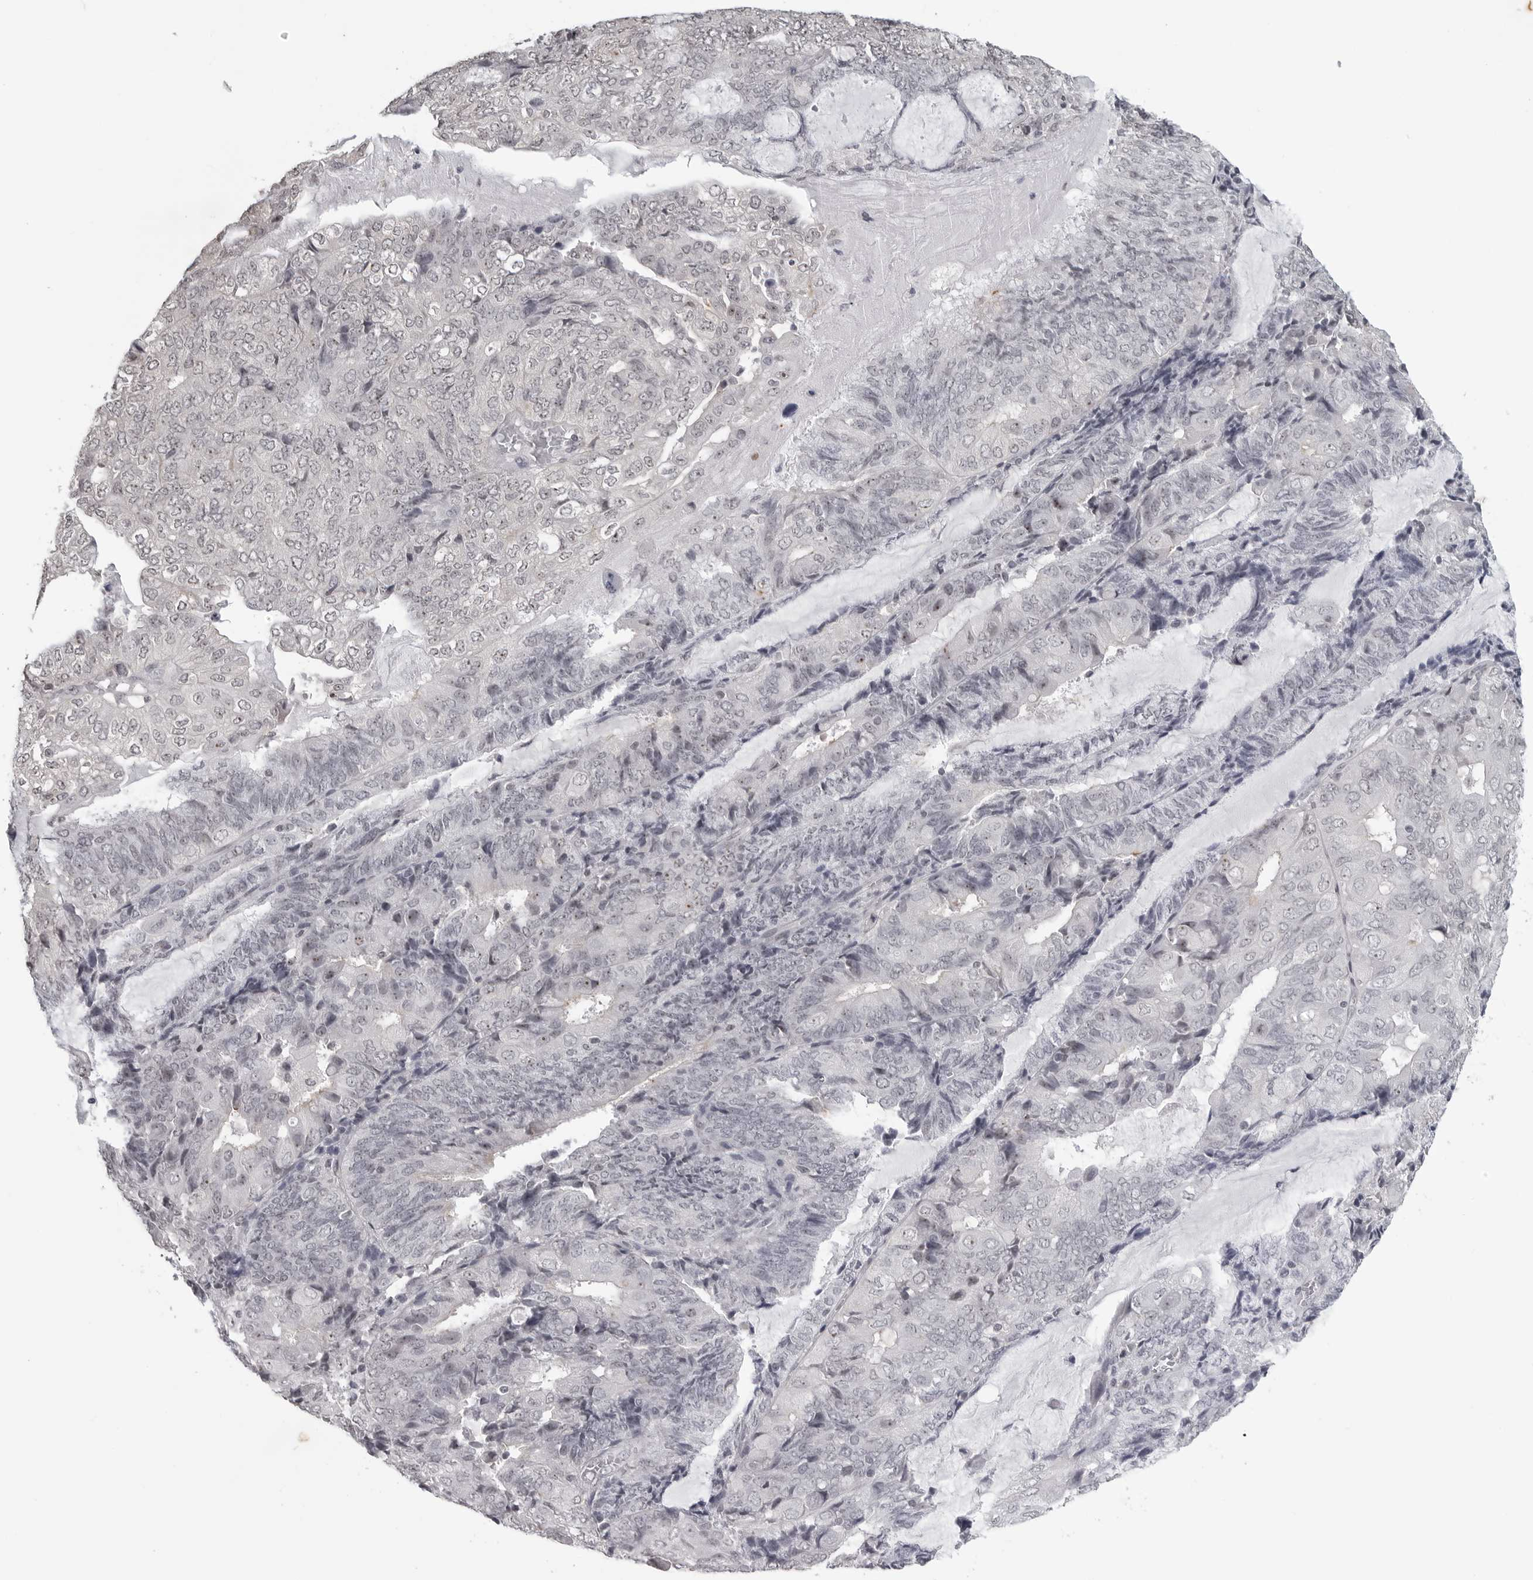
{"staining": {"intensity": "negative", "quantity": "none", "location": "none"}, "tissue": "endometrial cancer", "cell_type": "Tumor cells", "image_type": "cancer", "snomed": [{"axis": "morphology", "description": "Adenocarcinoma, NOS"}, {"axis": "topography", "description": "Endometrium"}], "caption": "Endometrial adenocarcinoma was stained to show a protein in brown. There is no significant expression in tumor cells.", "gene": "DDX54", "patient": {"sex": "female", "age": 81}}